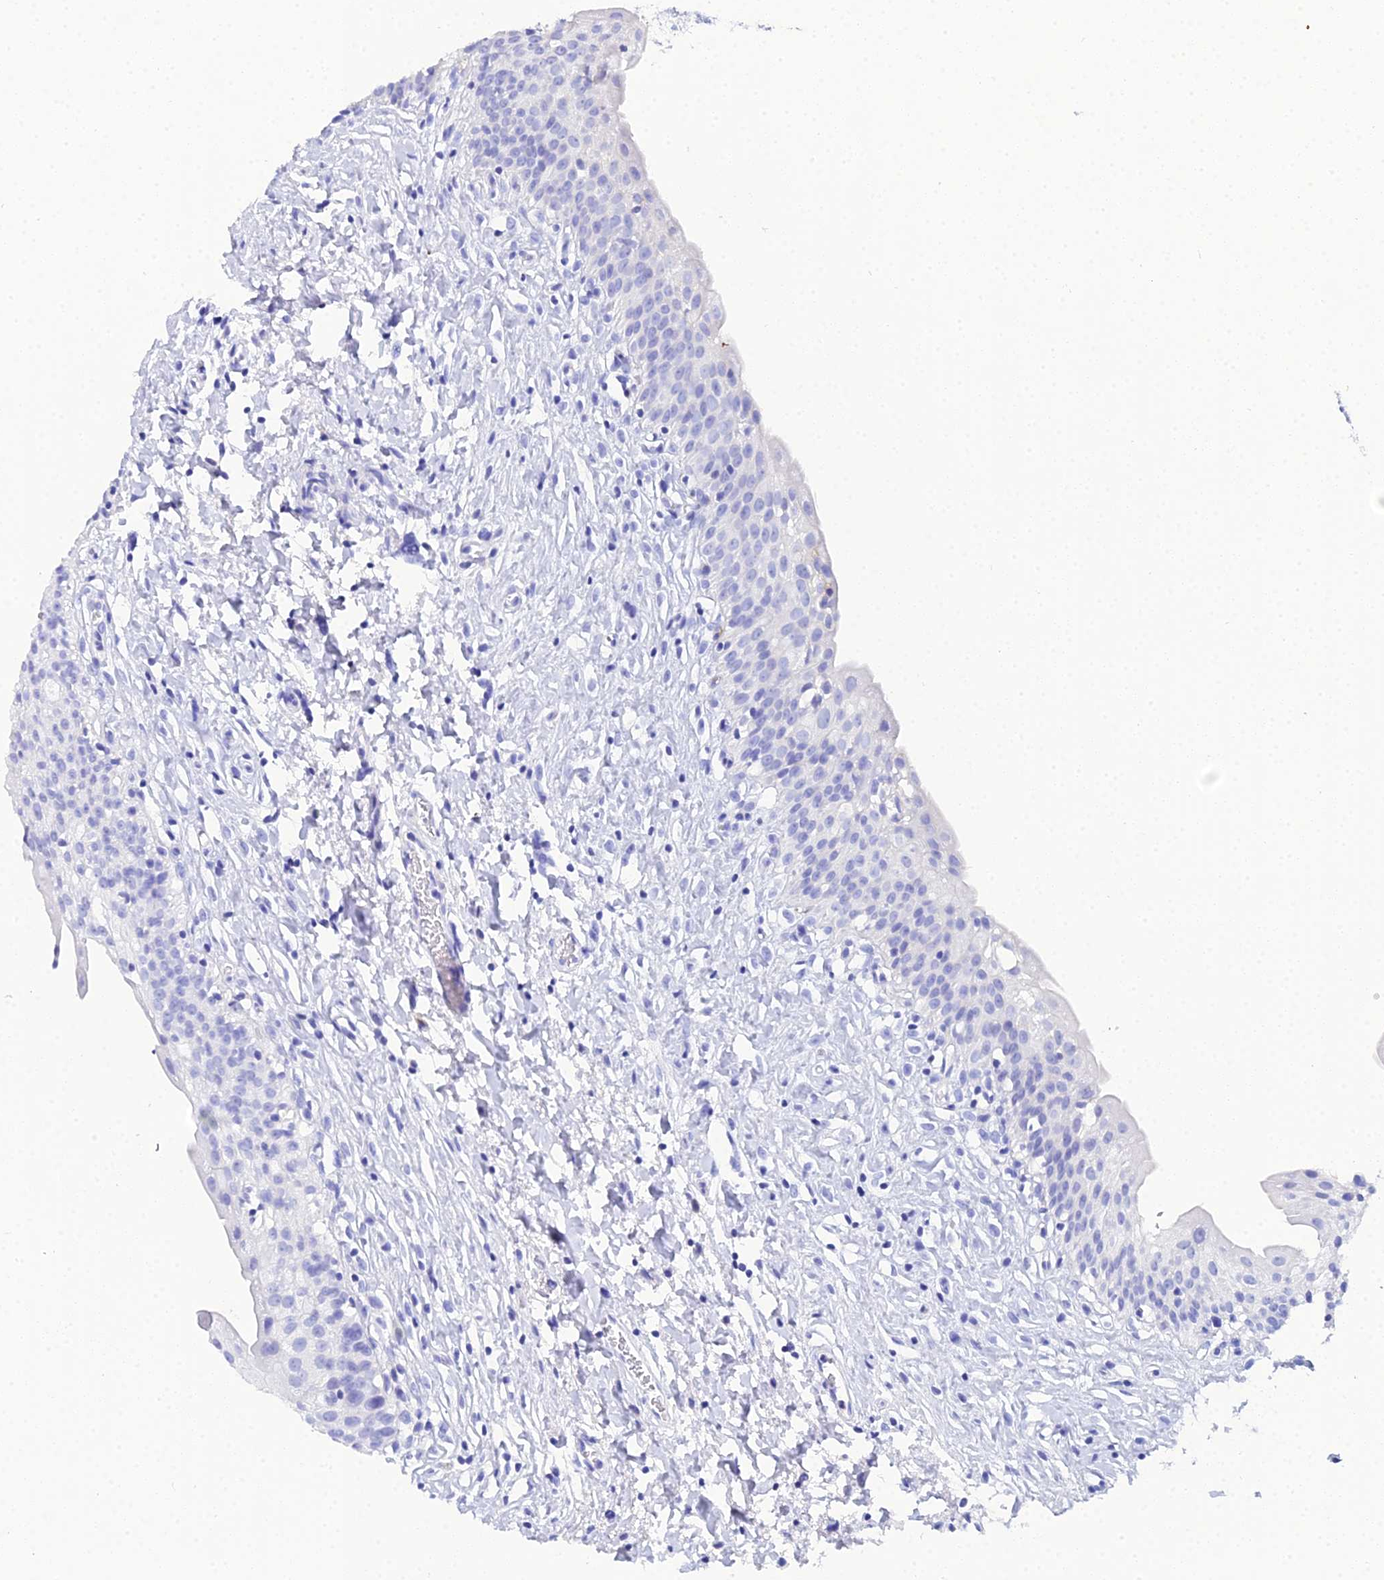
{"staining": {"intensity": "negative", "quantity": "none", "location": "none"}, "tissue": "urinary bladder", "cell_type": "Urothelial cells", "image_type": "normal", "snomed": [{"axis": "morphology", "description": "Normal tissue, NOS"}, {"axis": "topography", "description": "Urinary bladder"}], "caption": "Immunohistochemistry (IHC) of unremarkable human urinary bladder demonstrates no positivity in urothelial cells.", "gene": "CELA3A", "patient": {"sex": "male", "age": 51}}